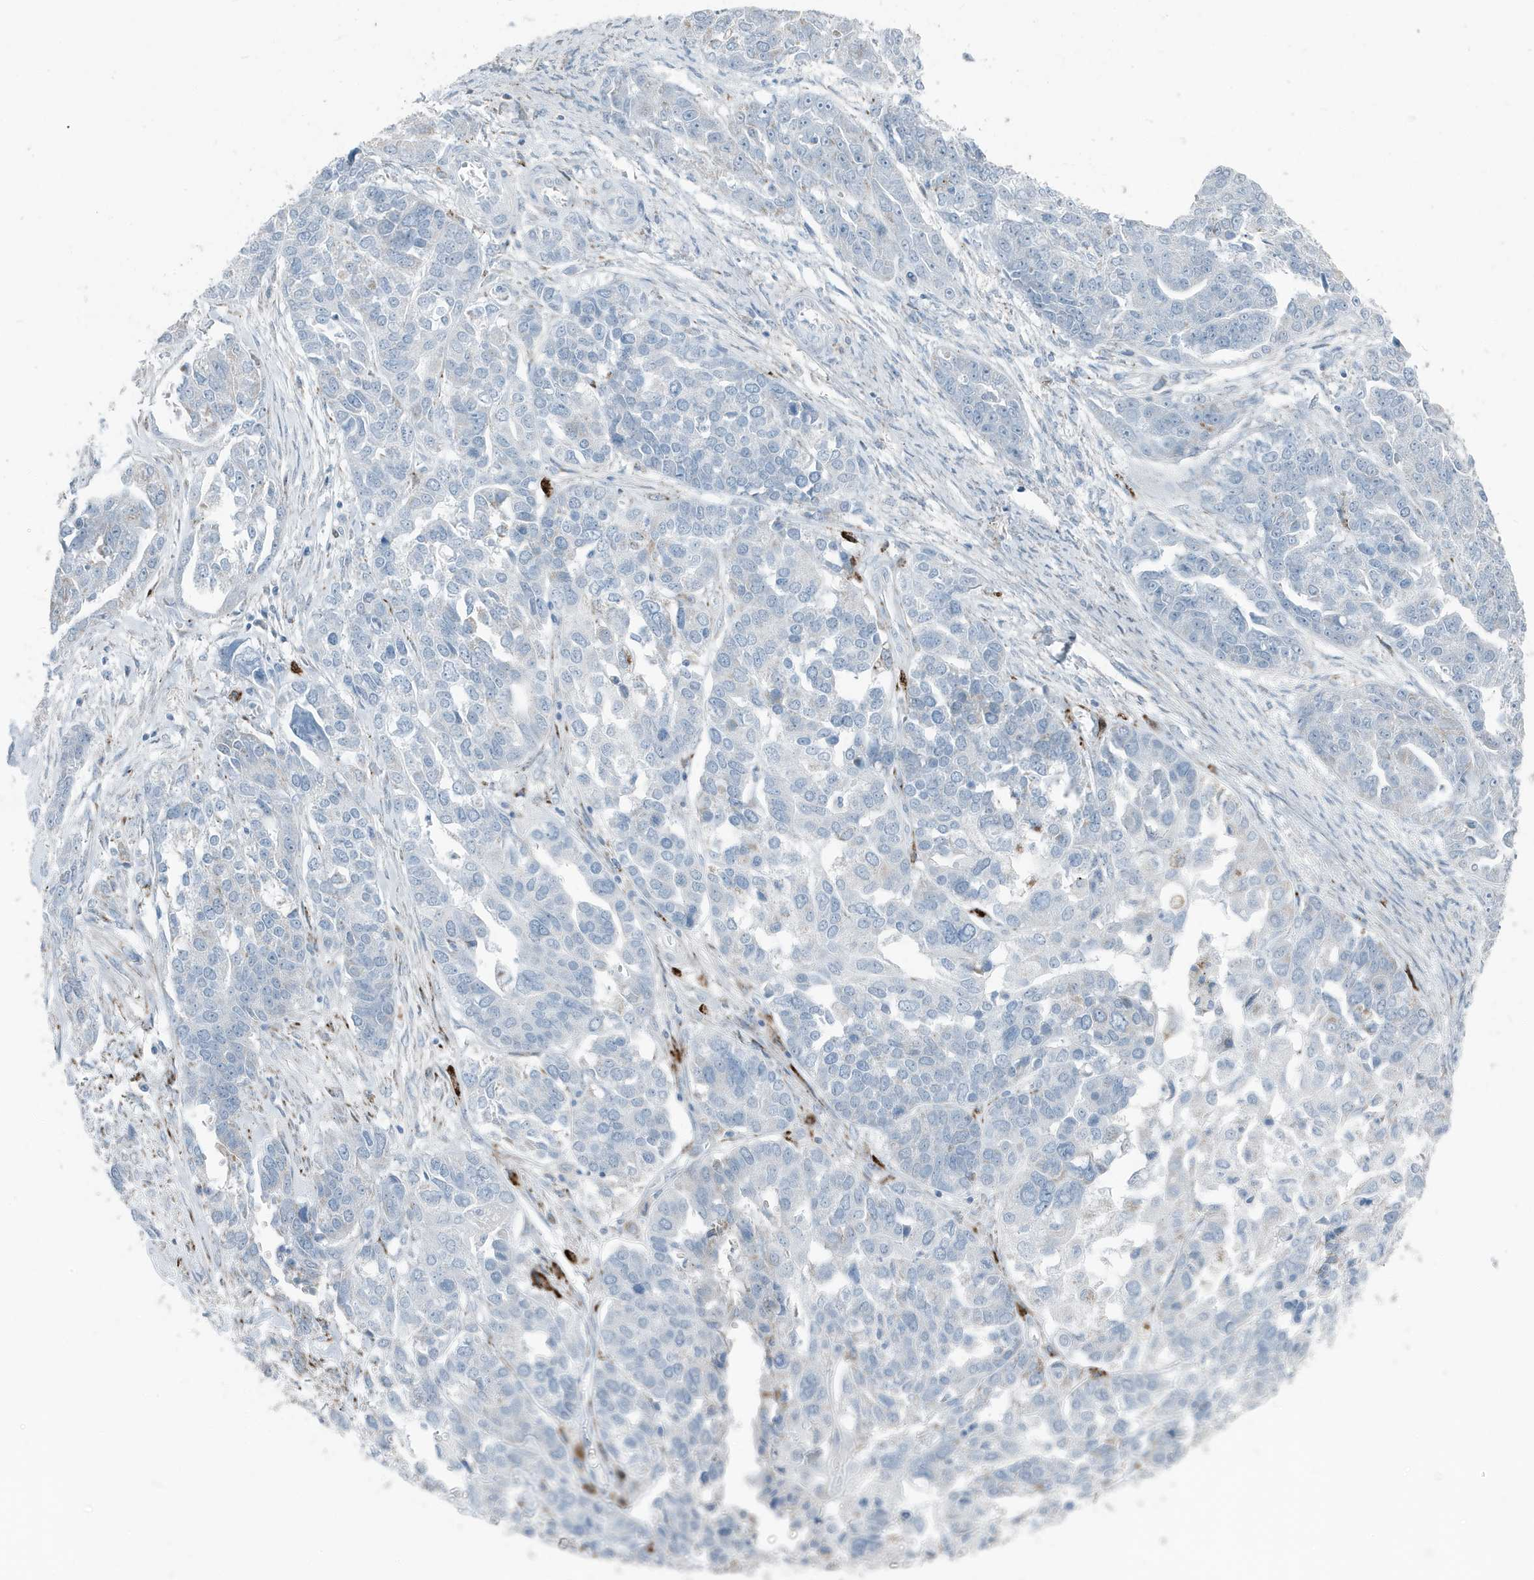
{"staining": {"intensity": "negative", "quantity": "none", "location": "none"}, "tissue": "ovarian cancer", "cell_type": "Tumor cells", "image_type": "cancer", "snomed": [{"axis": "morphology", "description": "Cystadenocarcinoma, serous, NOS"}, {"axis": "topography", "description": "Ovary"}], "caption": "A micrograph of human ovarian cancer is negative for staining in tumor cells.", "gene": "FAM162A", "patient": {"sex": "female", "age": 44}}